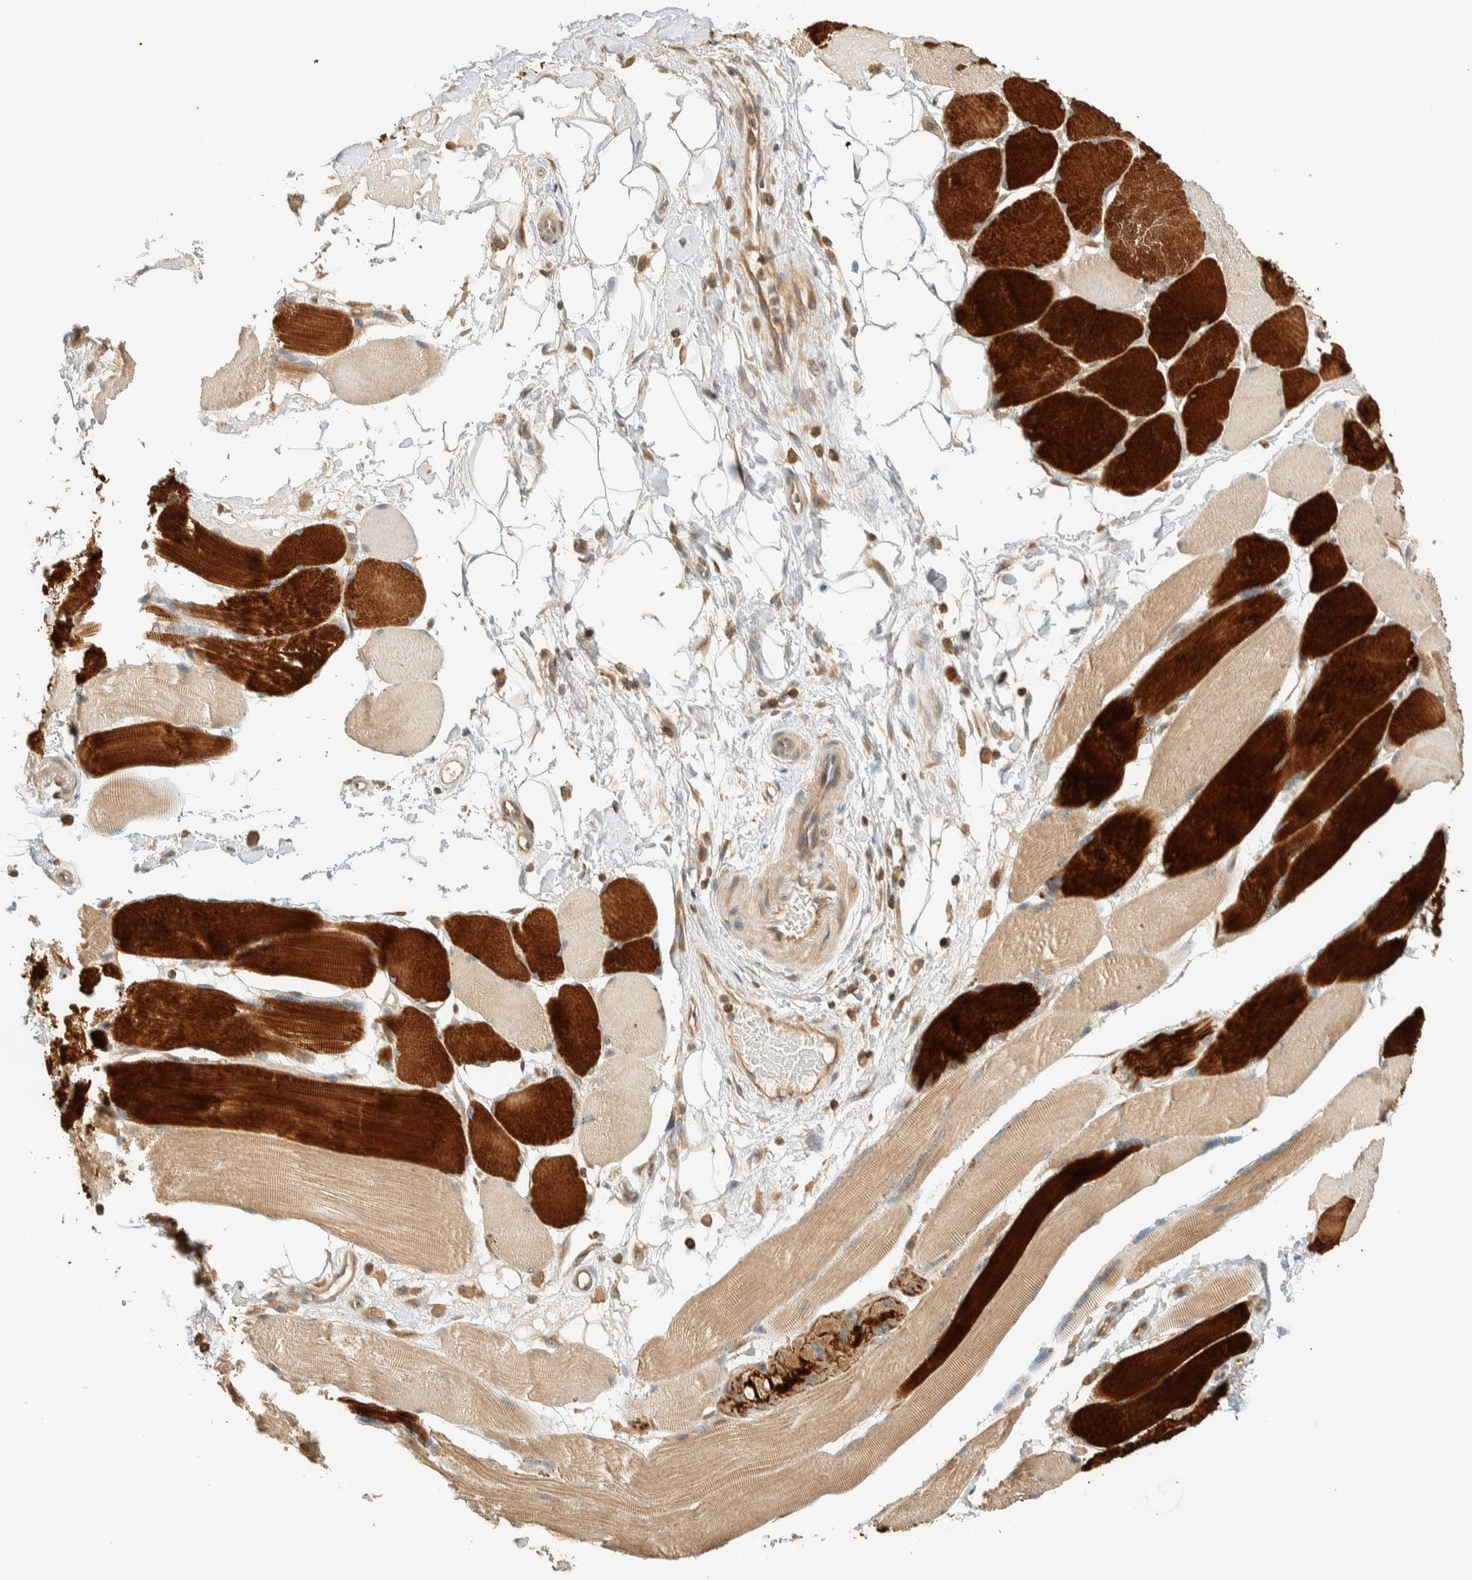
{"staining": {"intensity": "strong", "quantity": "25%-75%", "location": "cytoplasmic/membranous"}, "tissue": "skeletal muscle", "cell_type": "Myocytes", "image_type": "normal", "snomed": [{"axis": "morphology", "description": "Normal tissue, NOS"}, {"axis": "topography", "description": "Skin"}, {"axis": "topography", "description": "Skeletal muscle"}], "caption": "A photomicrograph showing strong cytoplasmic/membranous expression in approximately 25%-75% of myocytes in benign skeletal muscle, as visualized by brown immunohistochemical staining.", "gene": "ARFGEF1", "patient": {"sex": "male", "age": 83}}